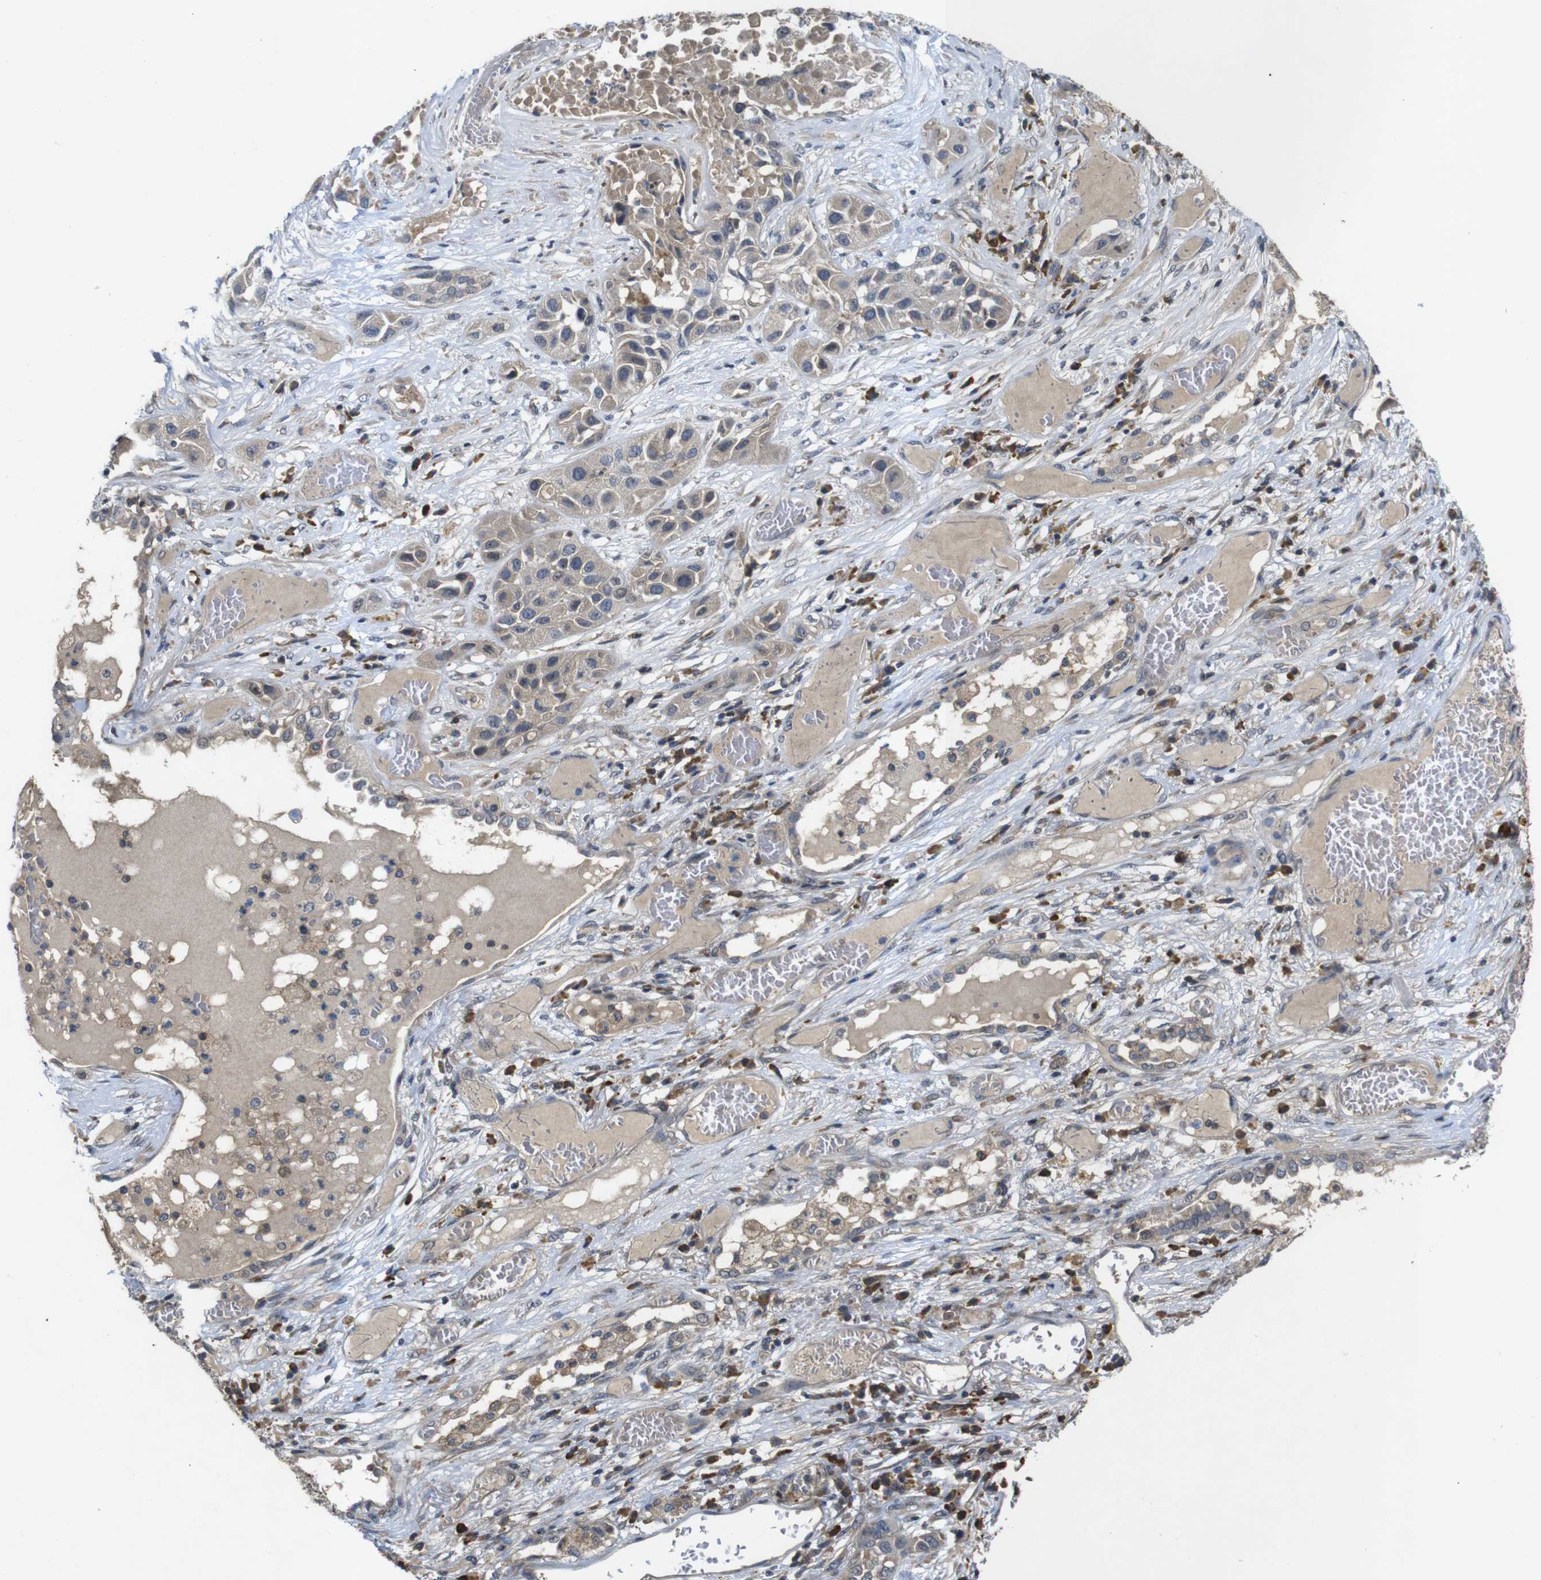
{"staining": {"intensity": "weak", "quantity": ">75%", "location": "cytoplasmic/membranous"}, "tissue": "lung cancer", "cell_type": "Tumor cells", "image_type": "cancer", "snomed": [{"axis": "morphology", "description": "Squamous cell carcinoma, NOS"}, {"axis": "topography", "description": "Lung"}], "caption": "IHC photomicrograph of human squamous cell carcinoma (lung) stained for a protein (brown), which exhibits low levels of weak cytoplasmic/membranous expression in approximately >75% of tumor cells.", "gene": "MAGI2", "patient": {"sex": "male", "age": 71}}